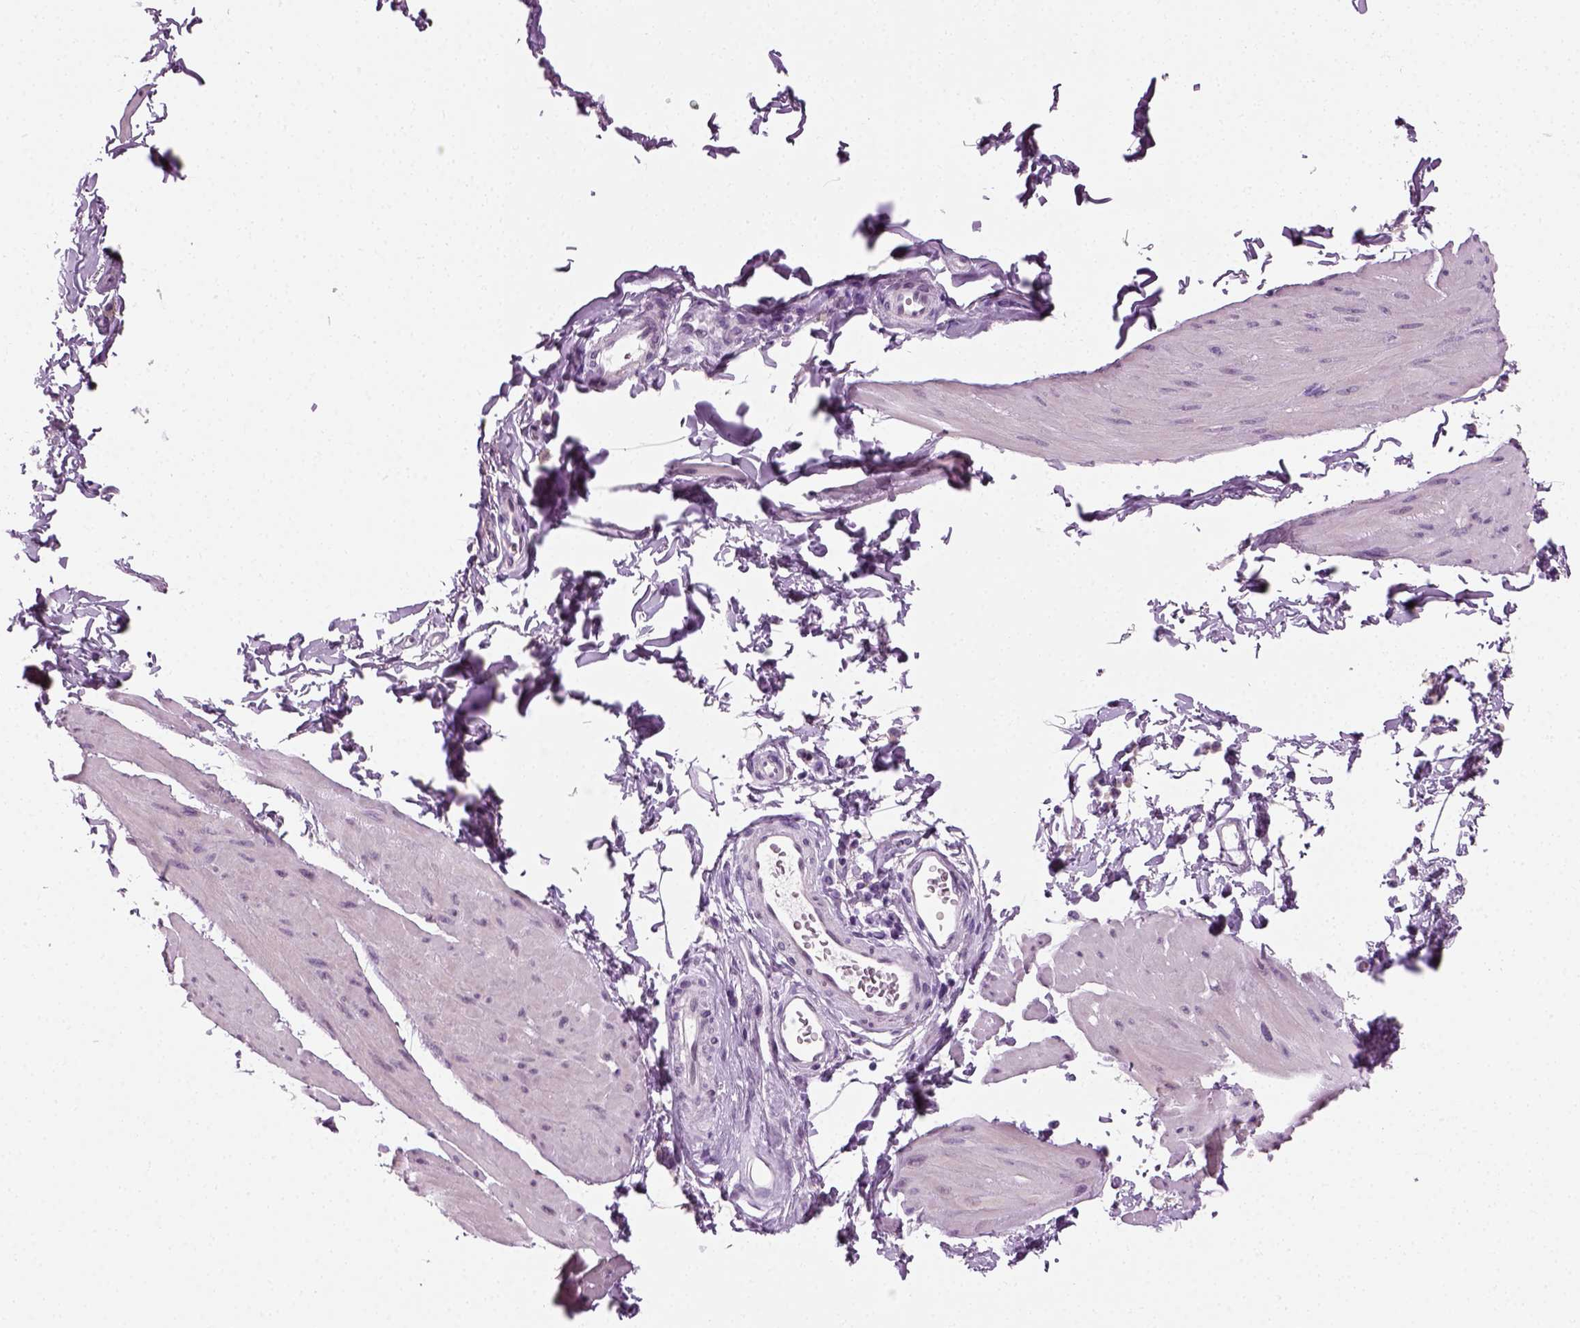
{"staining": {"intensity": "negative", "quantity": "none", "location": "none"}, "tissue": "smooth muscle", "cell_type": "Smooth muscle cells", "image_type": "normal", "snomed": [{"axis": "morphology", "description": "Normal tissue, NOS"}, {"axis": "topography", "description": "Adipose tissue"}, {"axis": "topography", "description": "Smooth muscle"}, {"axis": "topography", "description": "Peripheral nerve tissue"}], "caption": "A high-resolution histopathology image shows immunohistochemistry (IHC) staining of unremarkable smooth muscle, which reveals no significant positivity in smooth muscle cells. The staining is performed using DAB (3,3'-diaminobenzidine) brown chromogen with nuclei counter-stained in using hematoxylin.", "gene": "SPATA31E1", "patient": {"sex": "male", "age": 83}}